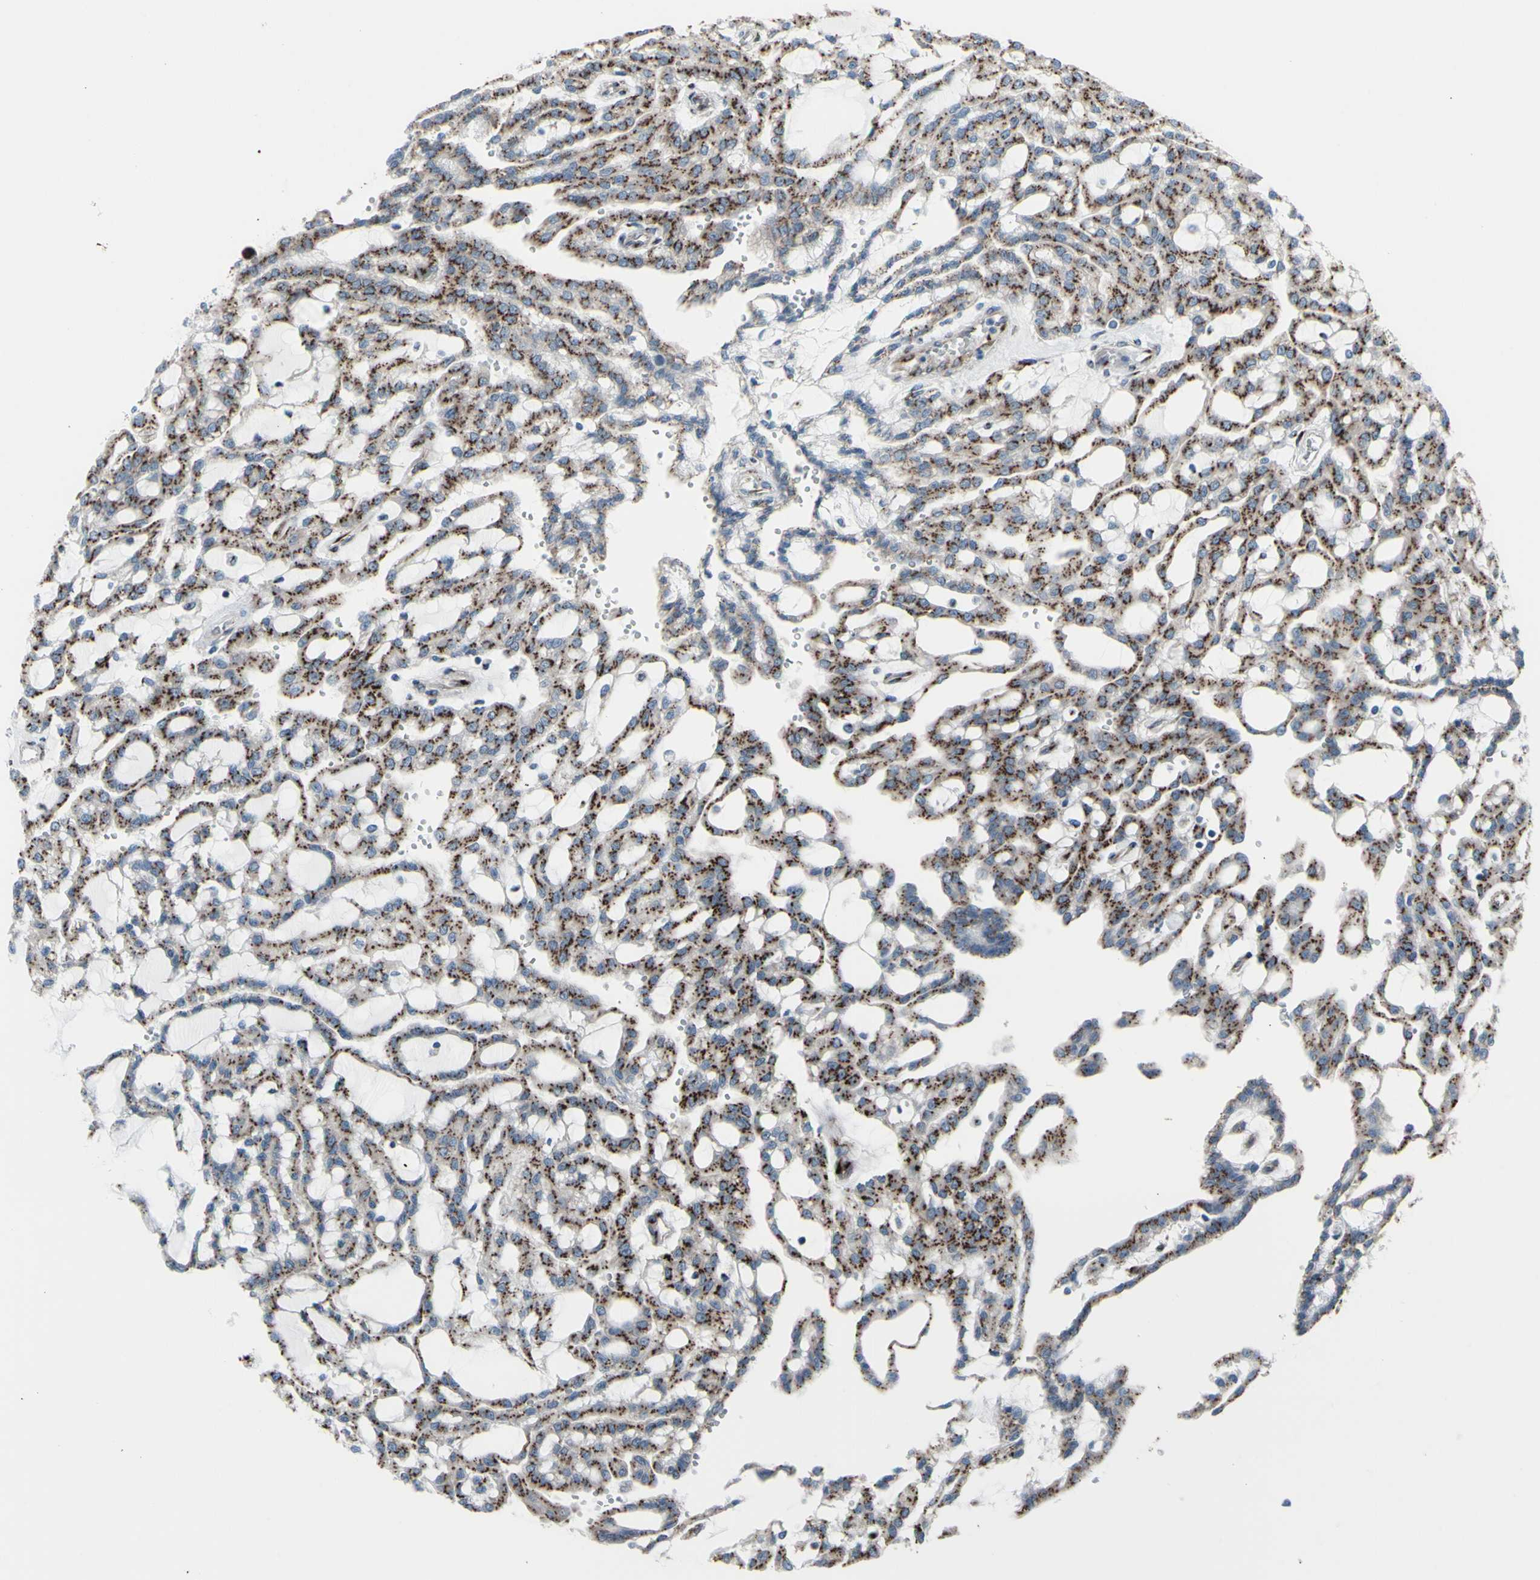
{"staining": {"intensity": "strong", "quantity": ">75%", "location": "cytoplasmic/membranous"}, "tissue": "renal cancer", "cell_type": "Tumor cells", "image_type": "cancer", "snomed": [{"axis": "morphology", "description": "Adenocarcinoma, NOS"}, {"axis": "topography", "description": "Kidney"}], "caption": "Renal adenocarcinoma stained for a protein exhibits strong cytoplasmic/membranous positivity in tumor cells. Nuclei are stained in blue.", "gene": "GLG1", "patient": {"sex": "male", "age": 63}}